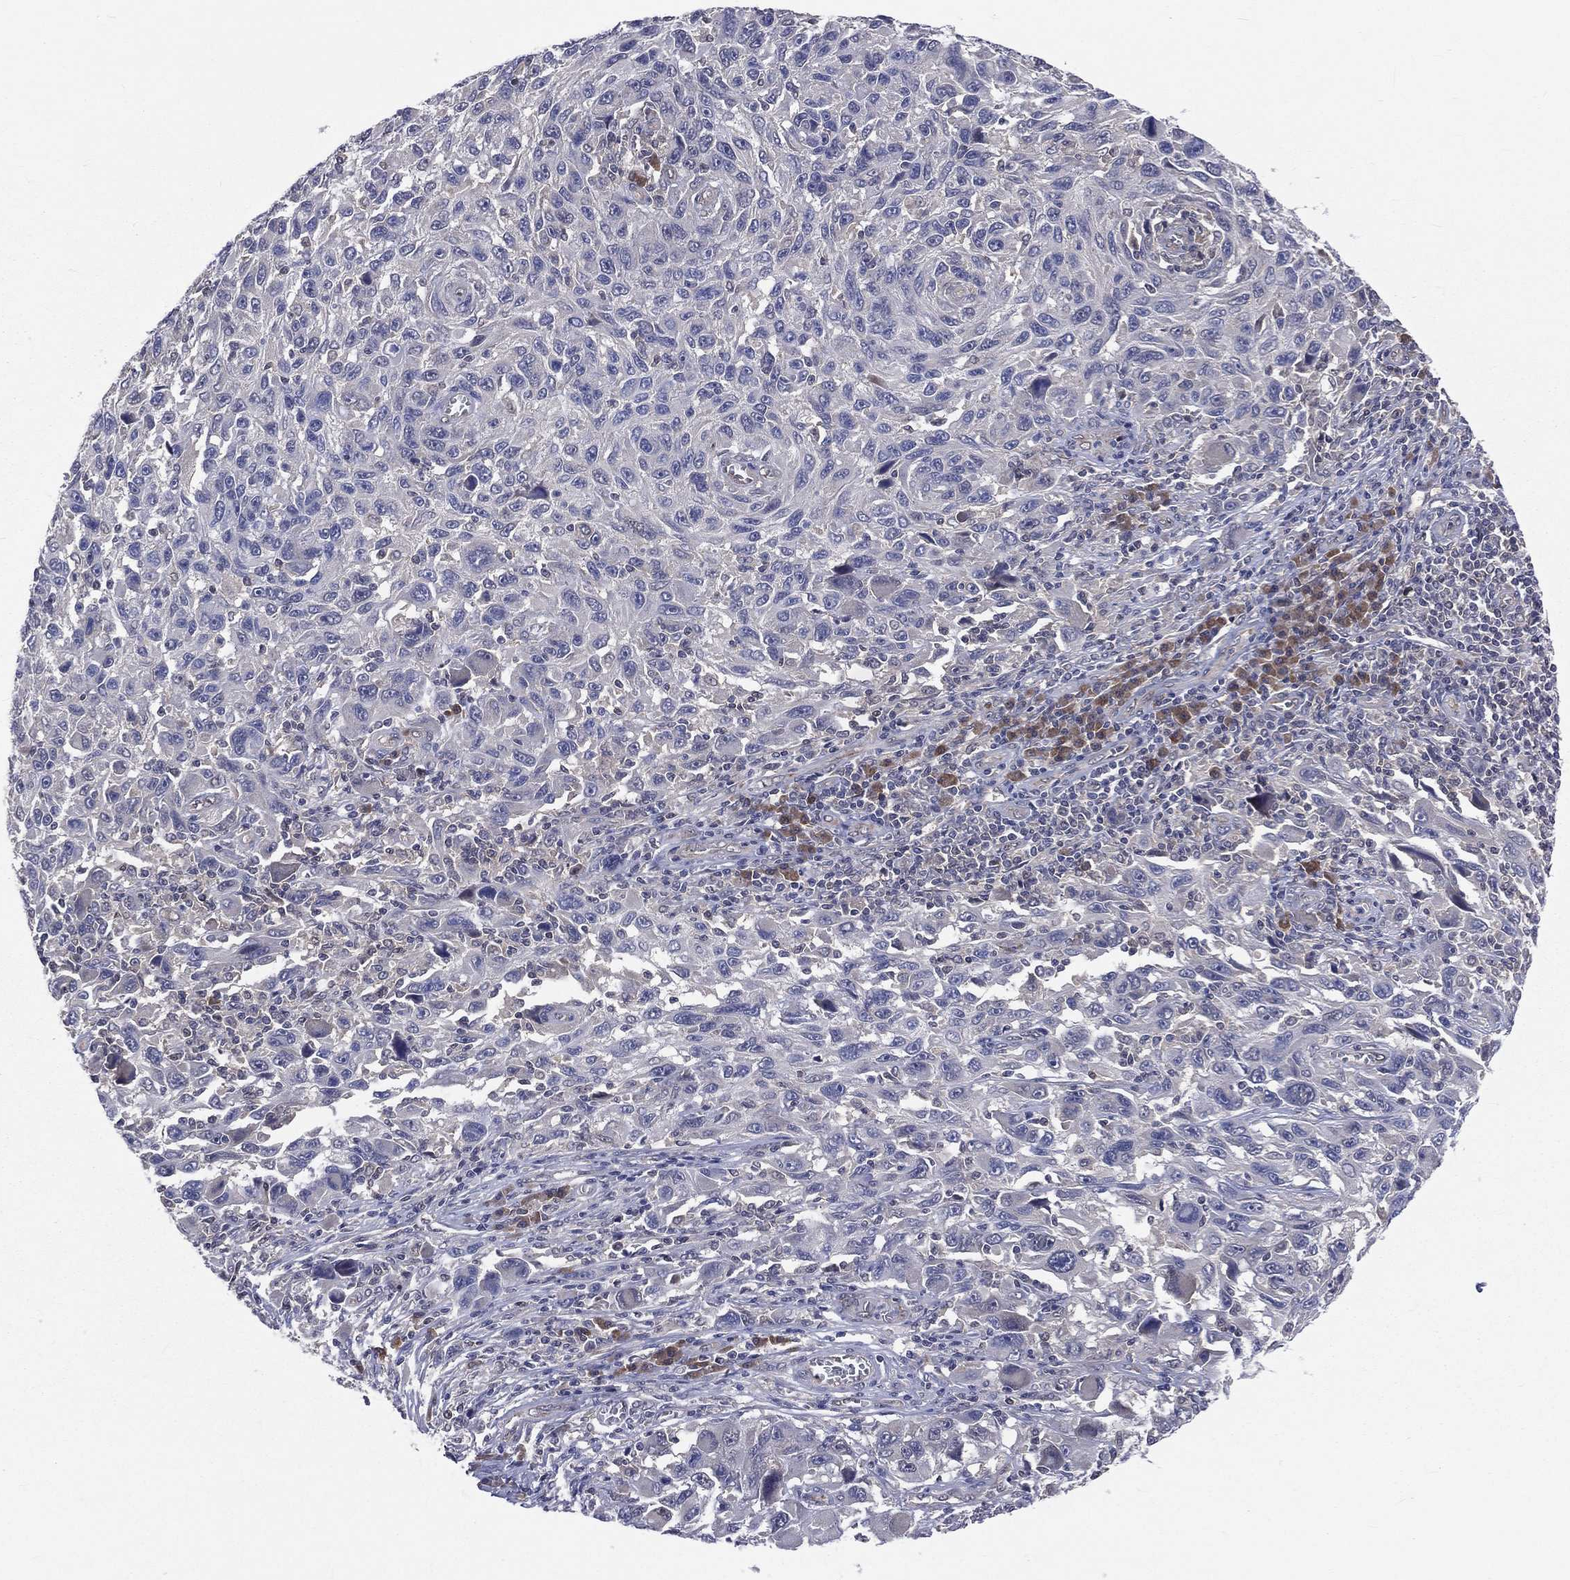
{"staining": {"intensity": "negative", "quantity": "none", "location": "none"}, "tissue": "melanoma", "cell_type": "Tumor cells", "image_type": "cancer", "snomed": [{"axis": "morphology", "description": "Malignant melanoma, NOS"}, {"axis": "topography", "description": "Skin"}], "caption": "The image shows no staining of tumor cells in melanoma. (DAB (3,3'-diaminobenzidine) IHC, high magnification).", "gene": "DLG4", "patient": {"sex": "male", "age": 53}}